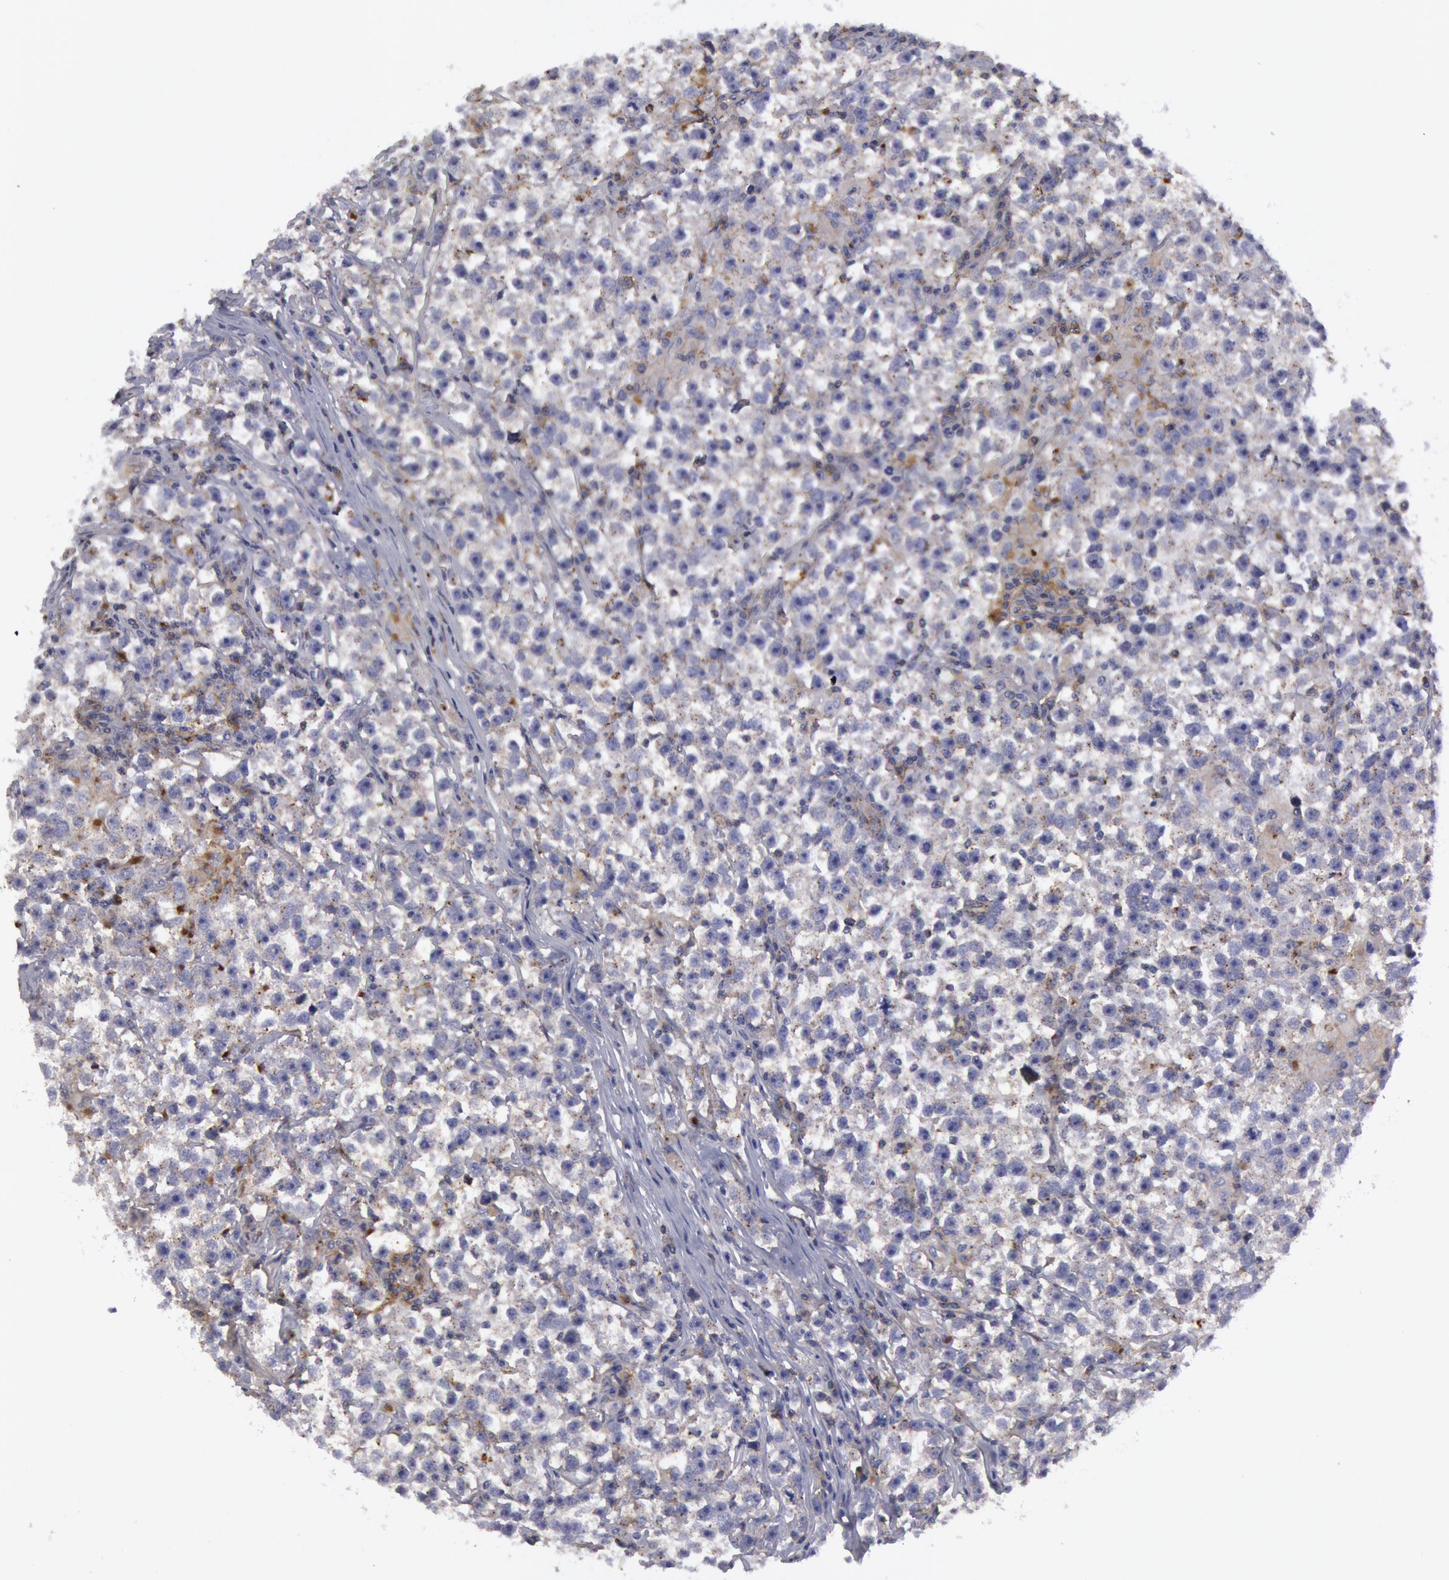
{"staining": {"intensity": "negative", "quantity": "none", "location": "none"}, "tissue": "testis cancer", "cell_type": "Tumor cells", "image_type": "cancer", "snomed": [{"axis": "morphology", "description": "Seminoma, NOS"}, {"axis": "topography", "description": "Testis"}], "caption": "The histopathology image displays no significant positivity in tumor cells of testis cancer. Brightfield microscopy of IHC stained with DAB (3,3'-diaminobenzidine) (brown) and hematoxylin (blue), captured at high magnification.", "gene": "FLOT1", "patient": {"sex": "male", "age": 33}}